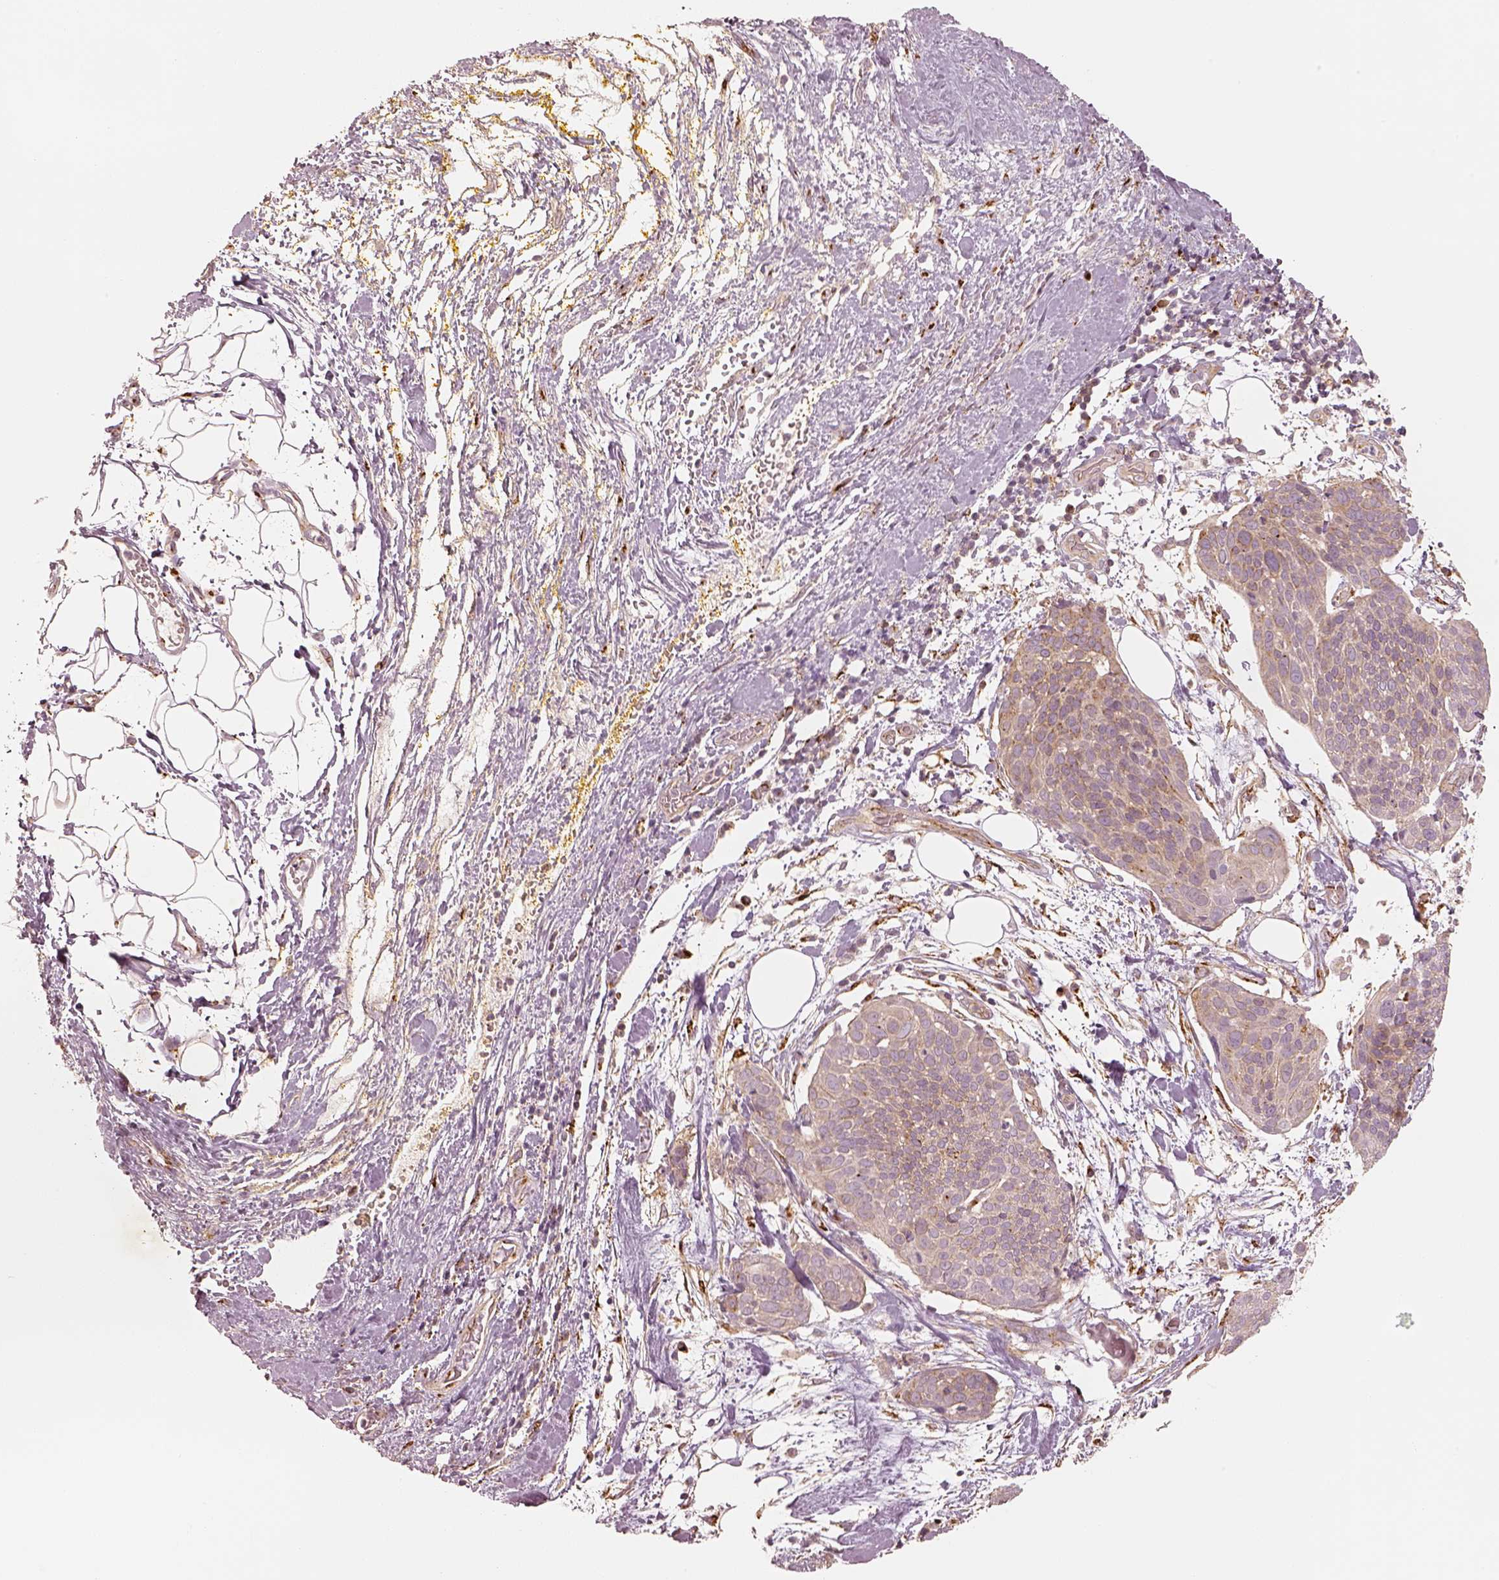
{"staining": {"intensity": "moderate", "quantity": "<25%", "location": "cytoplasmic/membranous"}, "tissue": "cervical cancer", "cell_type": "Tumor cells", "image_type": "cancer", "snomed": [{"axis": "morphology", "description": "Squamous cell carcinoma, NOS"}, {"axis": "topography", "description": "Cervix"}], "caption": "Immunohistochemistry micrograph of cervical cancer stained for a protein (brown), which displays low levels of moderate cytoplasmic/membranous expression in about <25% of tumor cells.", "gene": "GORASP2", "patient": {"sex": "female", "age": 39}}